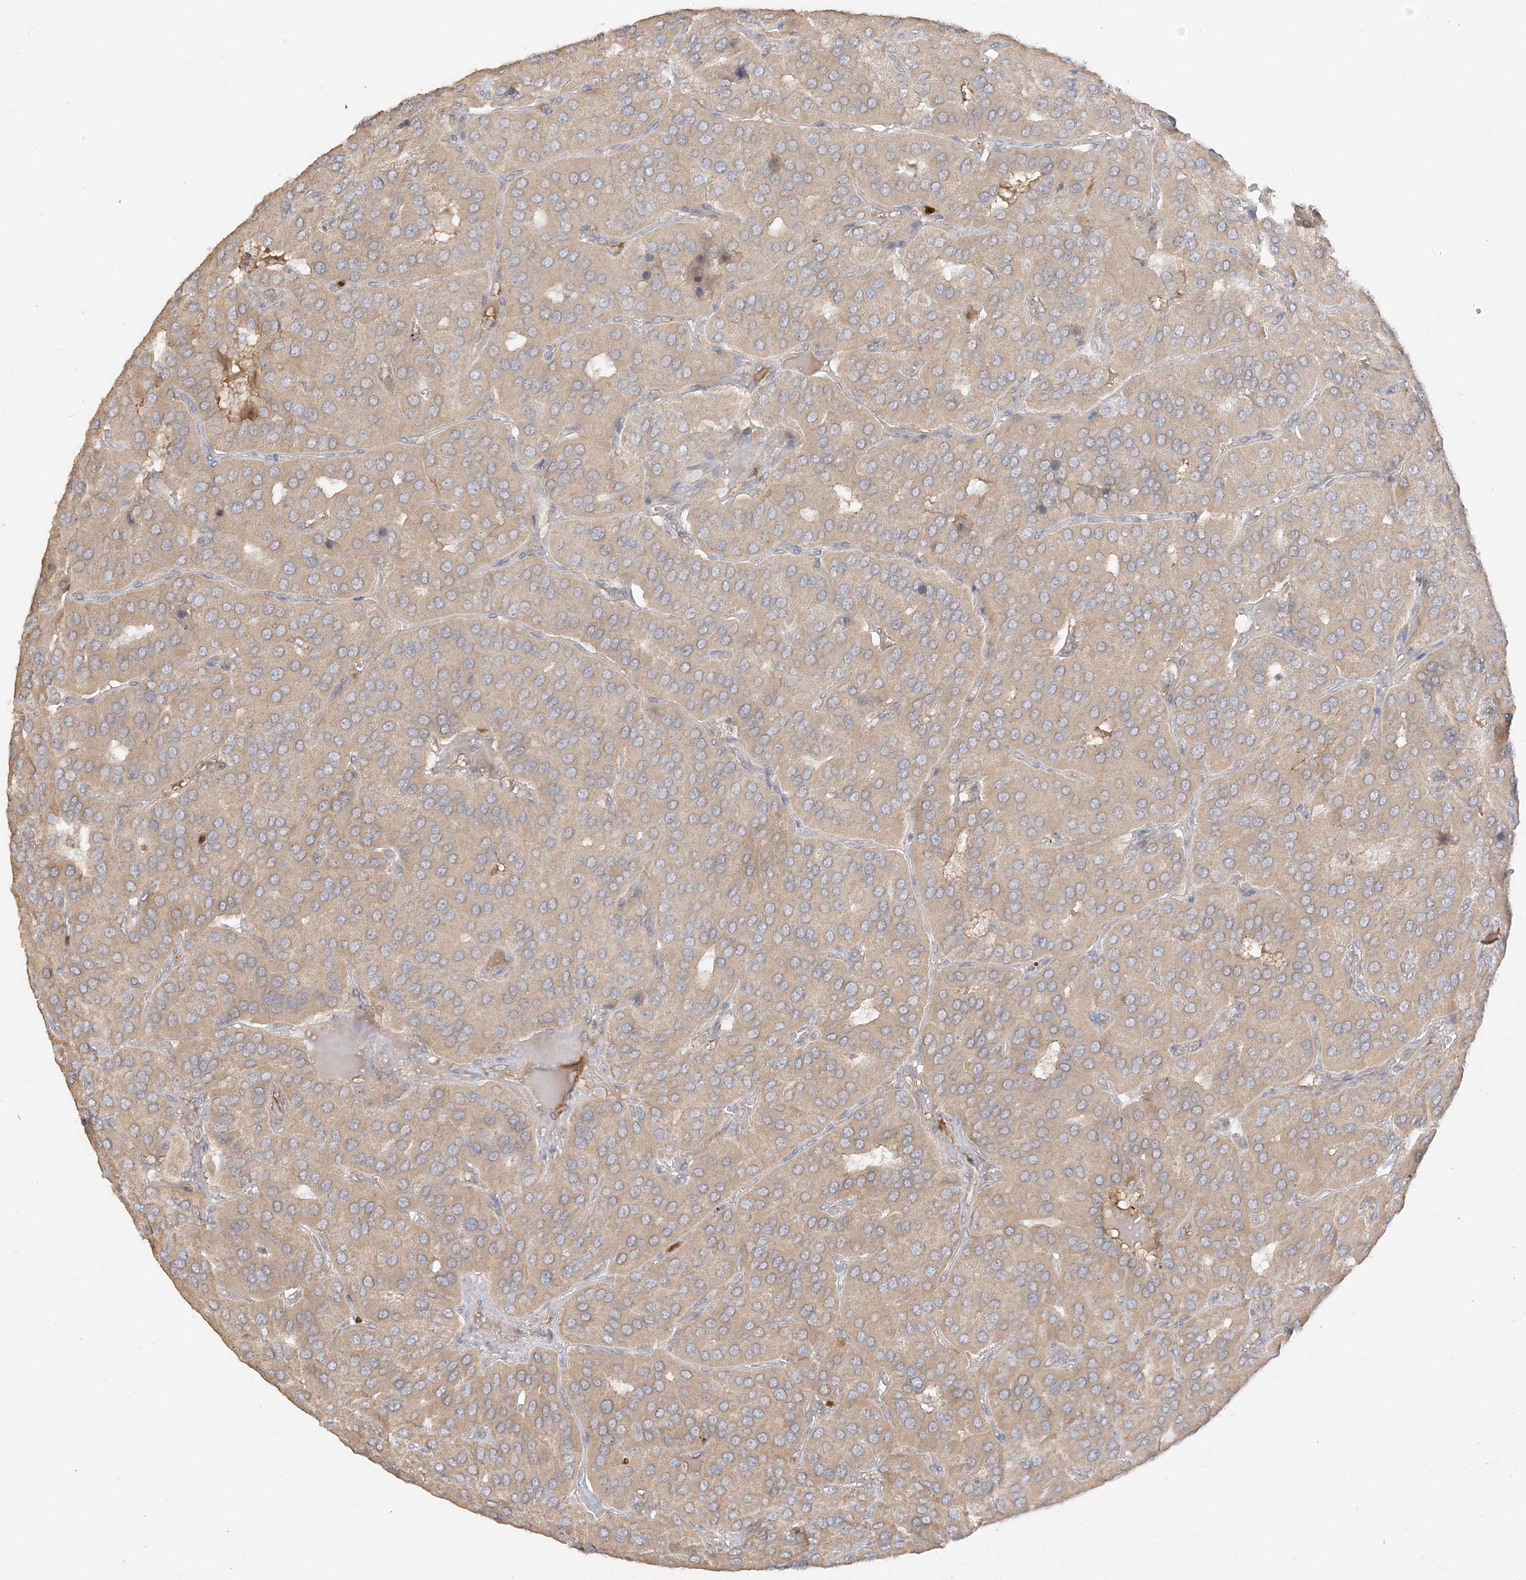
{"staining": {"intensity": "weak", "quantity": "25%-75%", "location": "cytoplasmic/membranous"}, "tissue": "parathyroid gland", "cell_type": "Glandular cells", "image_type": "normal", "snomed": [{"axis": "morphology", "description": "Normal tissue, NOS"}, {"axis": "morphology", "description": "Adenoma, NOS"}, {"axis": "topography", "description": "Parathyroid gland"}], "caption": "Protein staining demonstrates weak cytoplasmic/membranous expression in about 25%-75% of glandular cells in normal parathyroid gland.", "gene": "DDX18", "patient": {"sex": "female", "age": 86}}